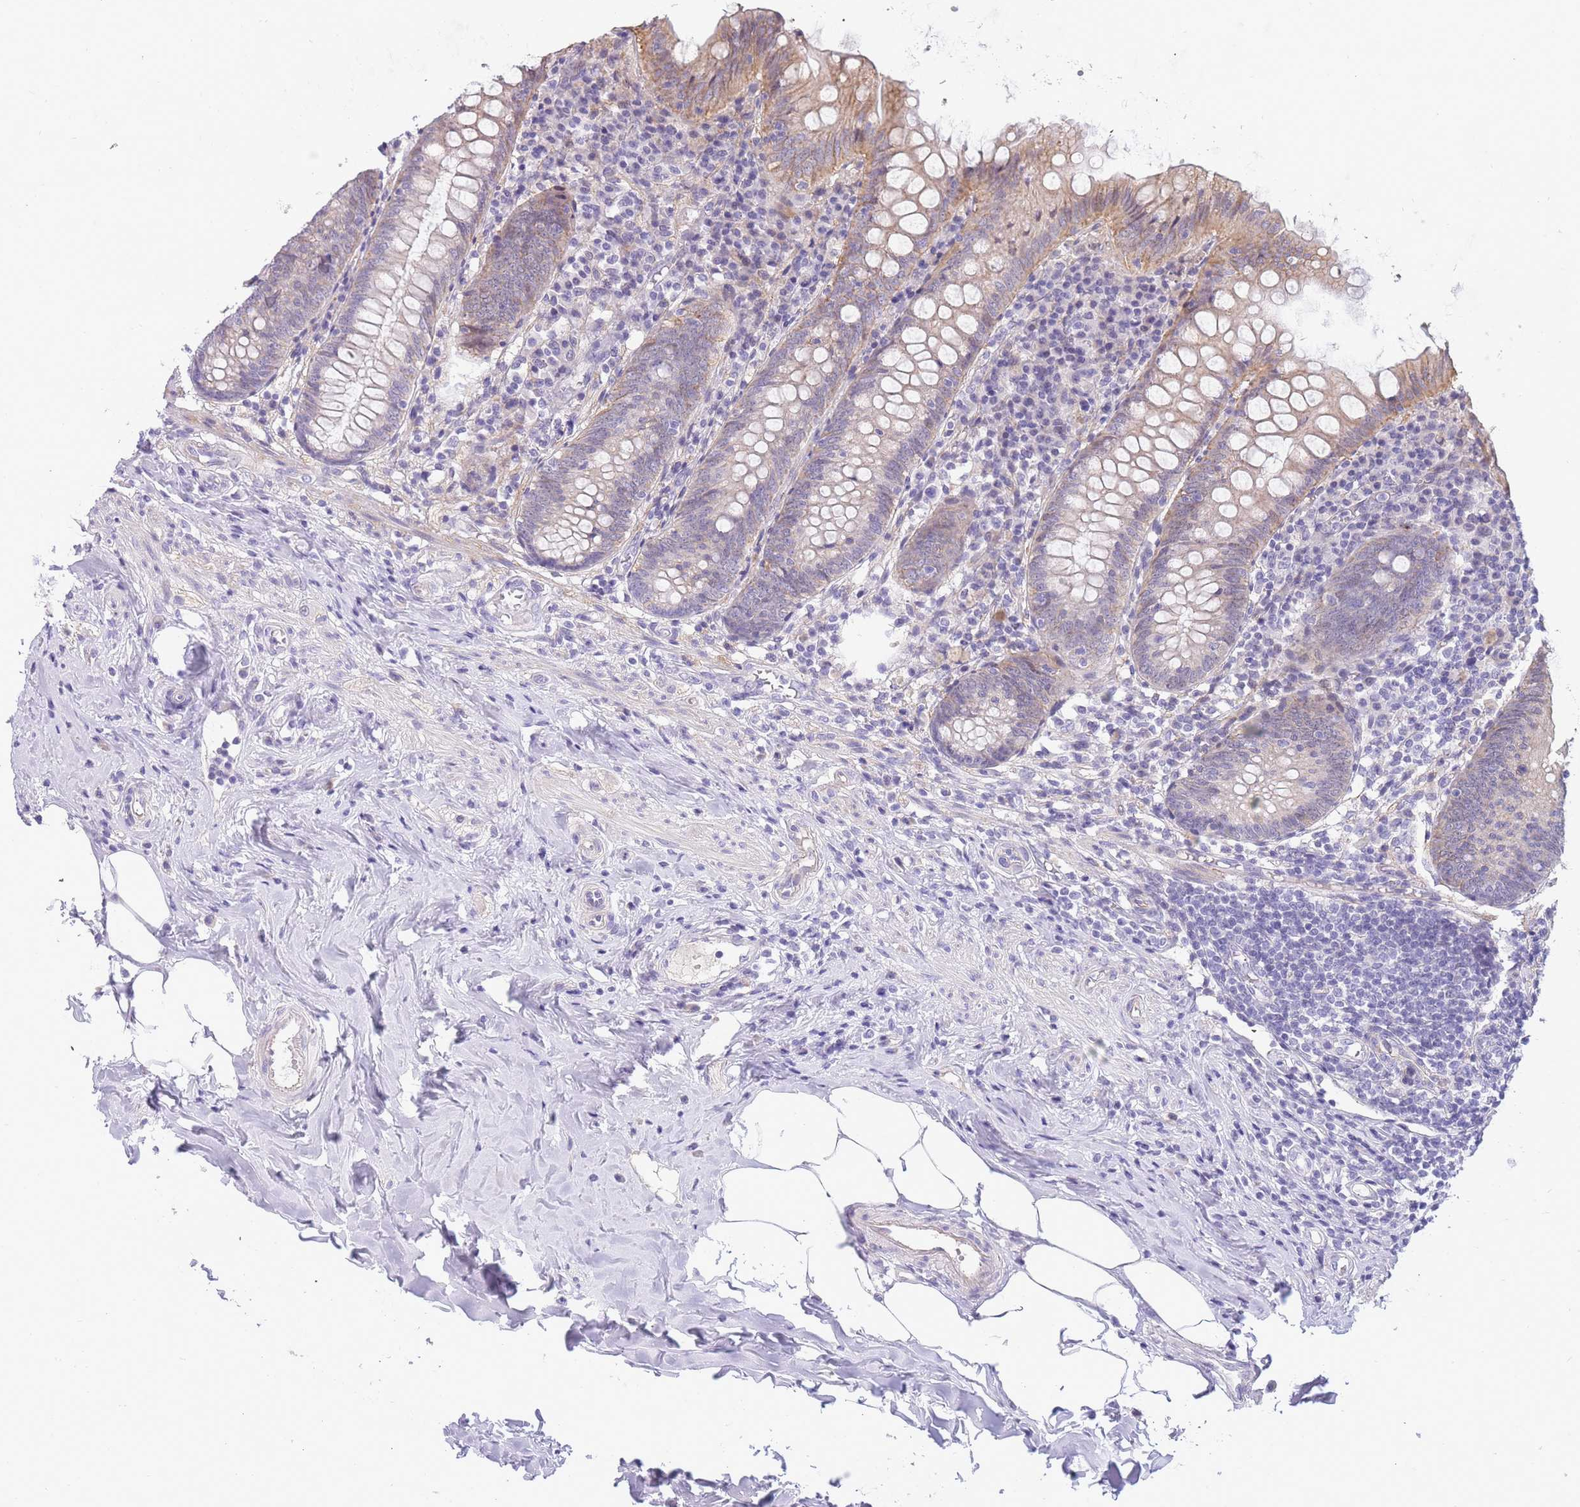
{"staining": {"intensity": "moderate", "quantity": "<25%", "location": "cytoplasmic/membranous"}, "tissue": "appendix", "cell_type": "Glandular cells", "image_type": "normal", "snomed": [{"axis": "morphology", "description": "Normal tissue, NOS"}, {"axis": "topography", "description": "Appendix"}], "caption": "High-power microscopy captured an immunohistochemistry micrograph of unremarkable appendix, revealing moderate cytoplasmic/membranous positivity in approximately <25% of glandular cells.", "gene": "PRR23A", "patient": {"sex": "female", "age": 54}}